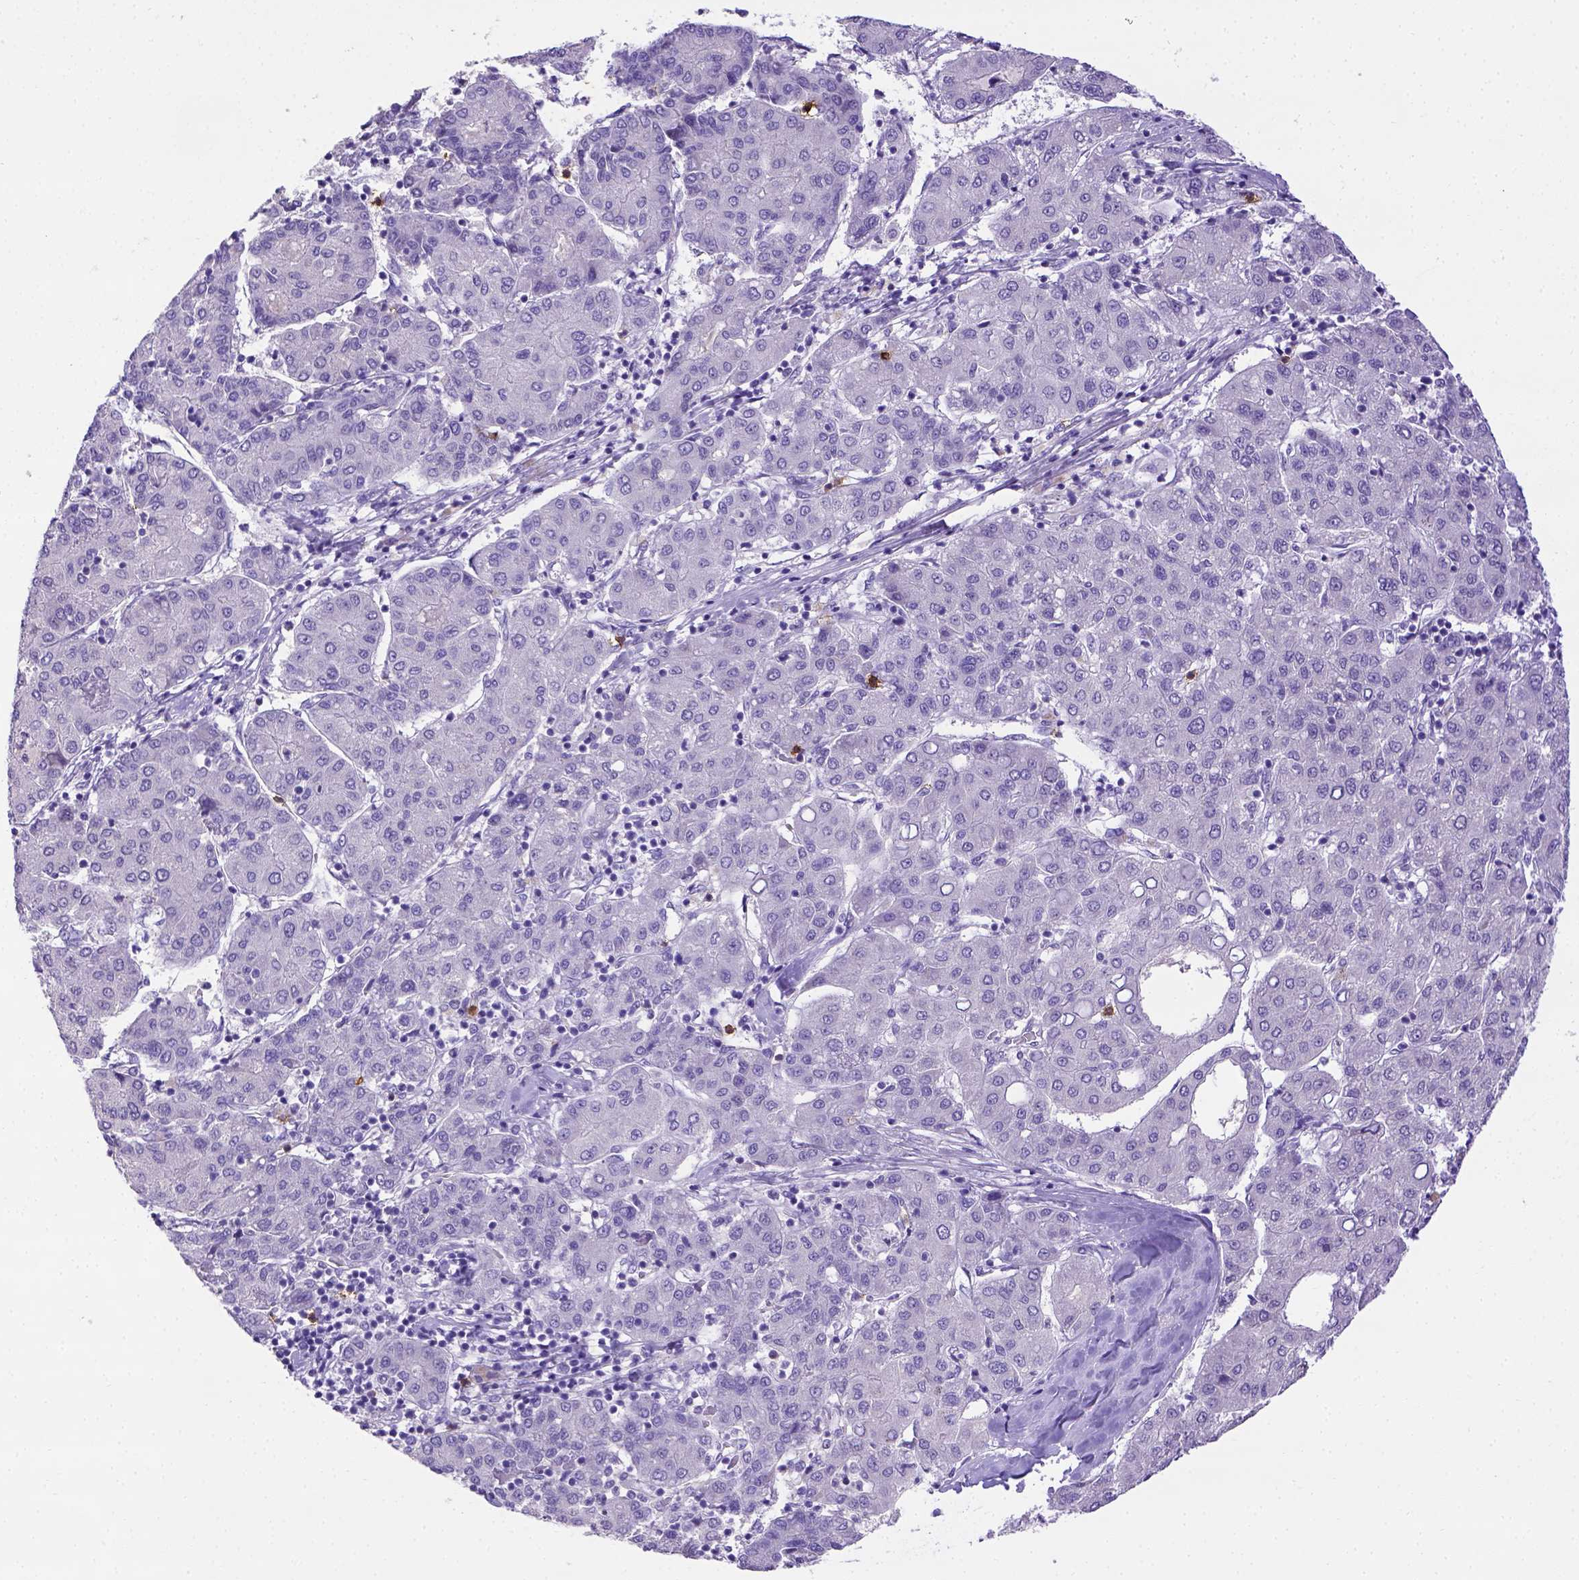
{"staining": {"intensity": "negative", "quantity": "none", "location": "none"}, "tissue": "liver cancer", "cell_type": "Tumor cells", "image_type": "cancer", "snomed": [{"axis": "morphology", "description": "Carcinoma, Hepatocellular, NOS"}, {"axis": "topography", "description": "Liver"}], "caption": "This is an immunohistochemistry image of liver hepatocellular carcinoma. There is no positivity in tumor cells.", "gene": "B3GAT1", "patient": {"sex": "male", "age": 65}}